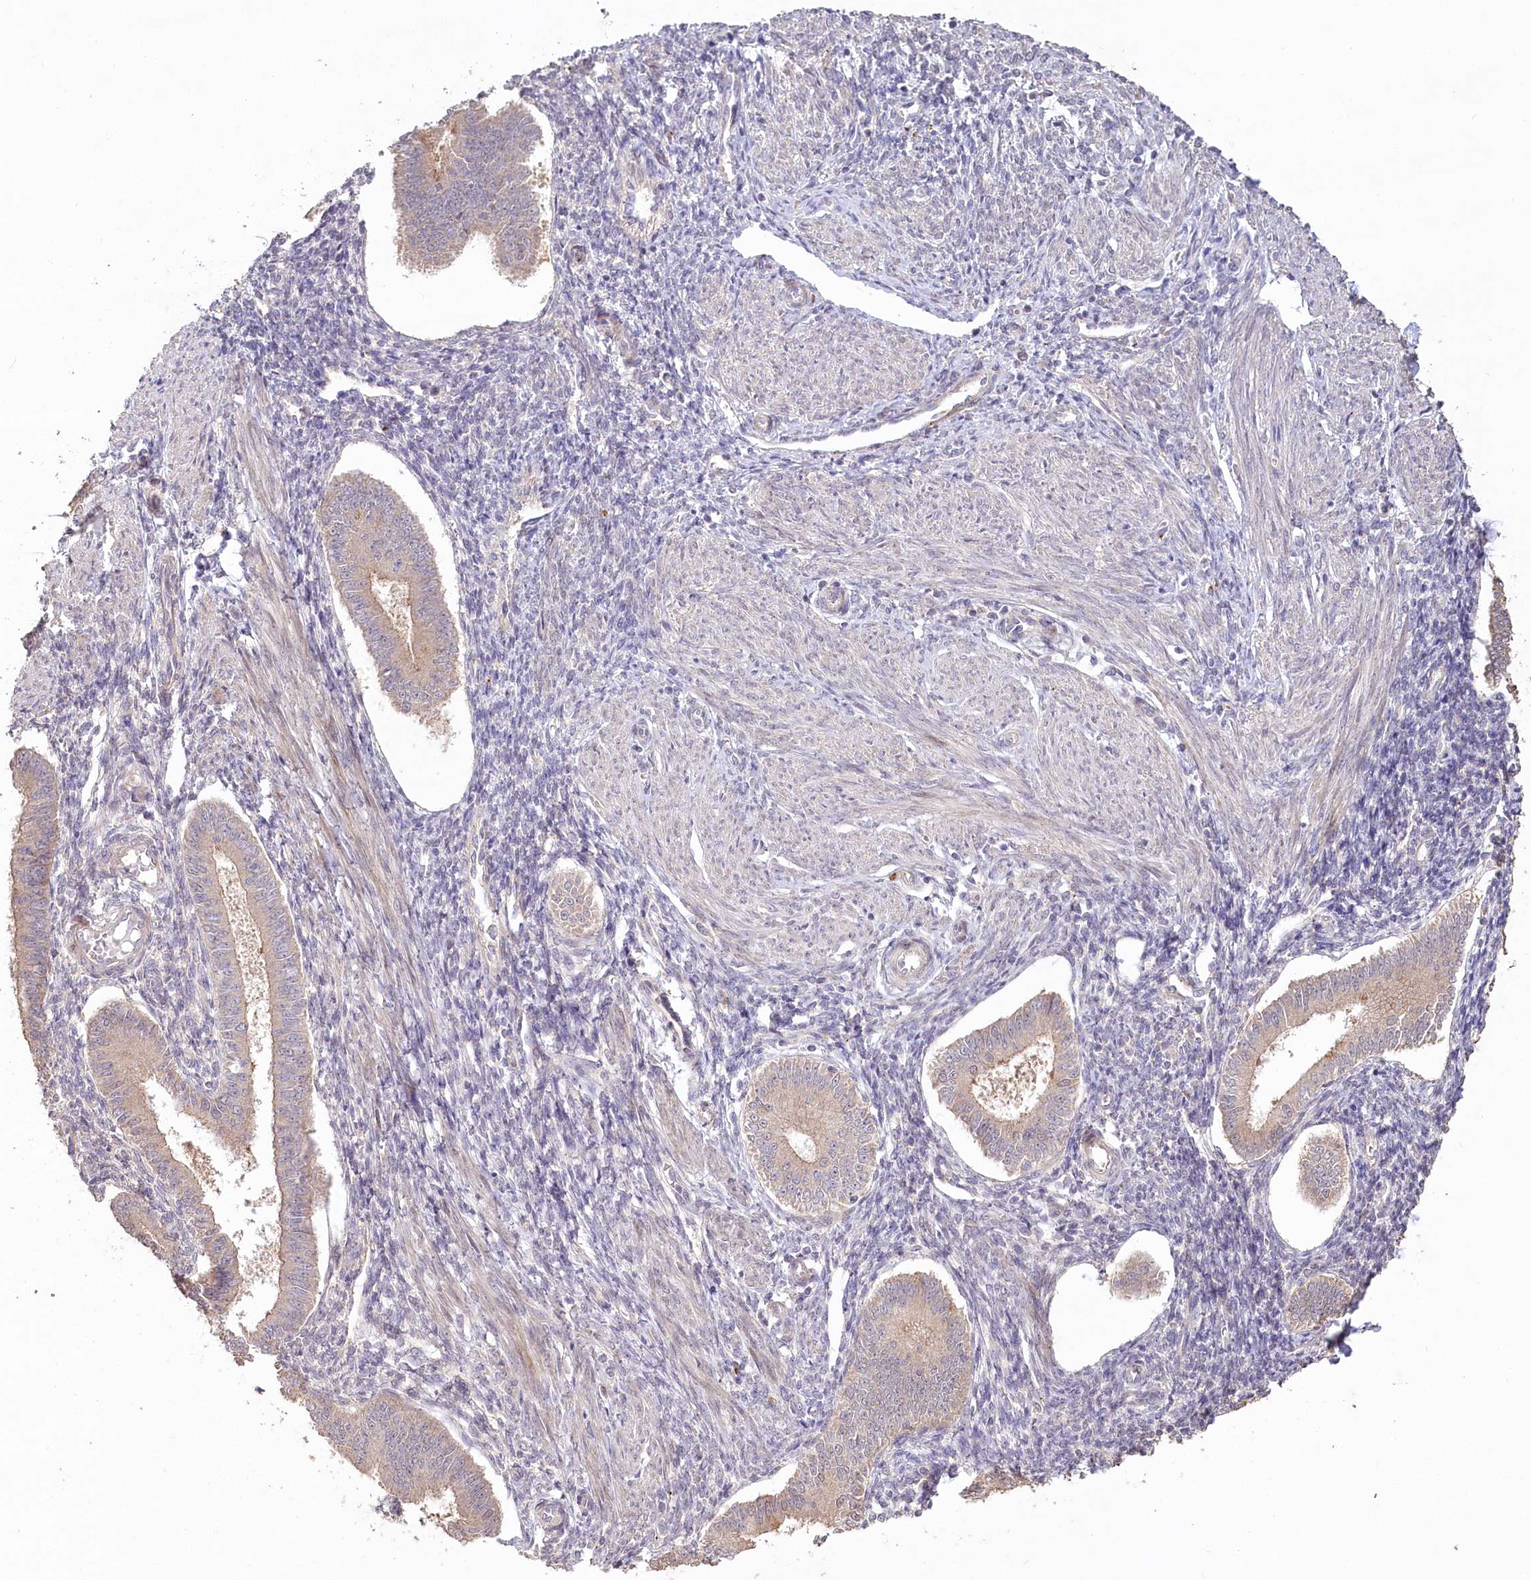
{"staining": {"intensity": "weak", "quantity": "<25%", "location": "cytoplasmic/membranous"}, "tissue": "endometrium", "cell_type": "Cells in endometrial stroma", "image_type": "normal", "snomed": [{"axis": "morphology", "description": "Normal tissue, NOS"}, {"axis": "topography", "description": "Uterus"}, {"axis": "topography", "description": "Endometrium"}], "caption": "Immunohistochemistry (IHC) histopathology image of unremarkable endometrium stained for a protein (brown), which exhibits no staining in cells in endometrial stroma.", "gene": "IRAK1BP1", "patient": {"sex": "female", "age": 48}}